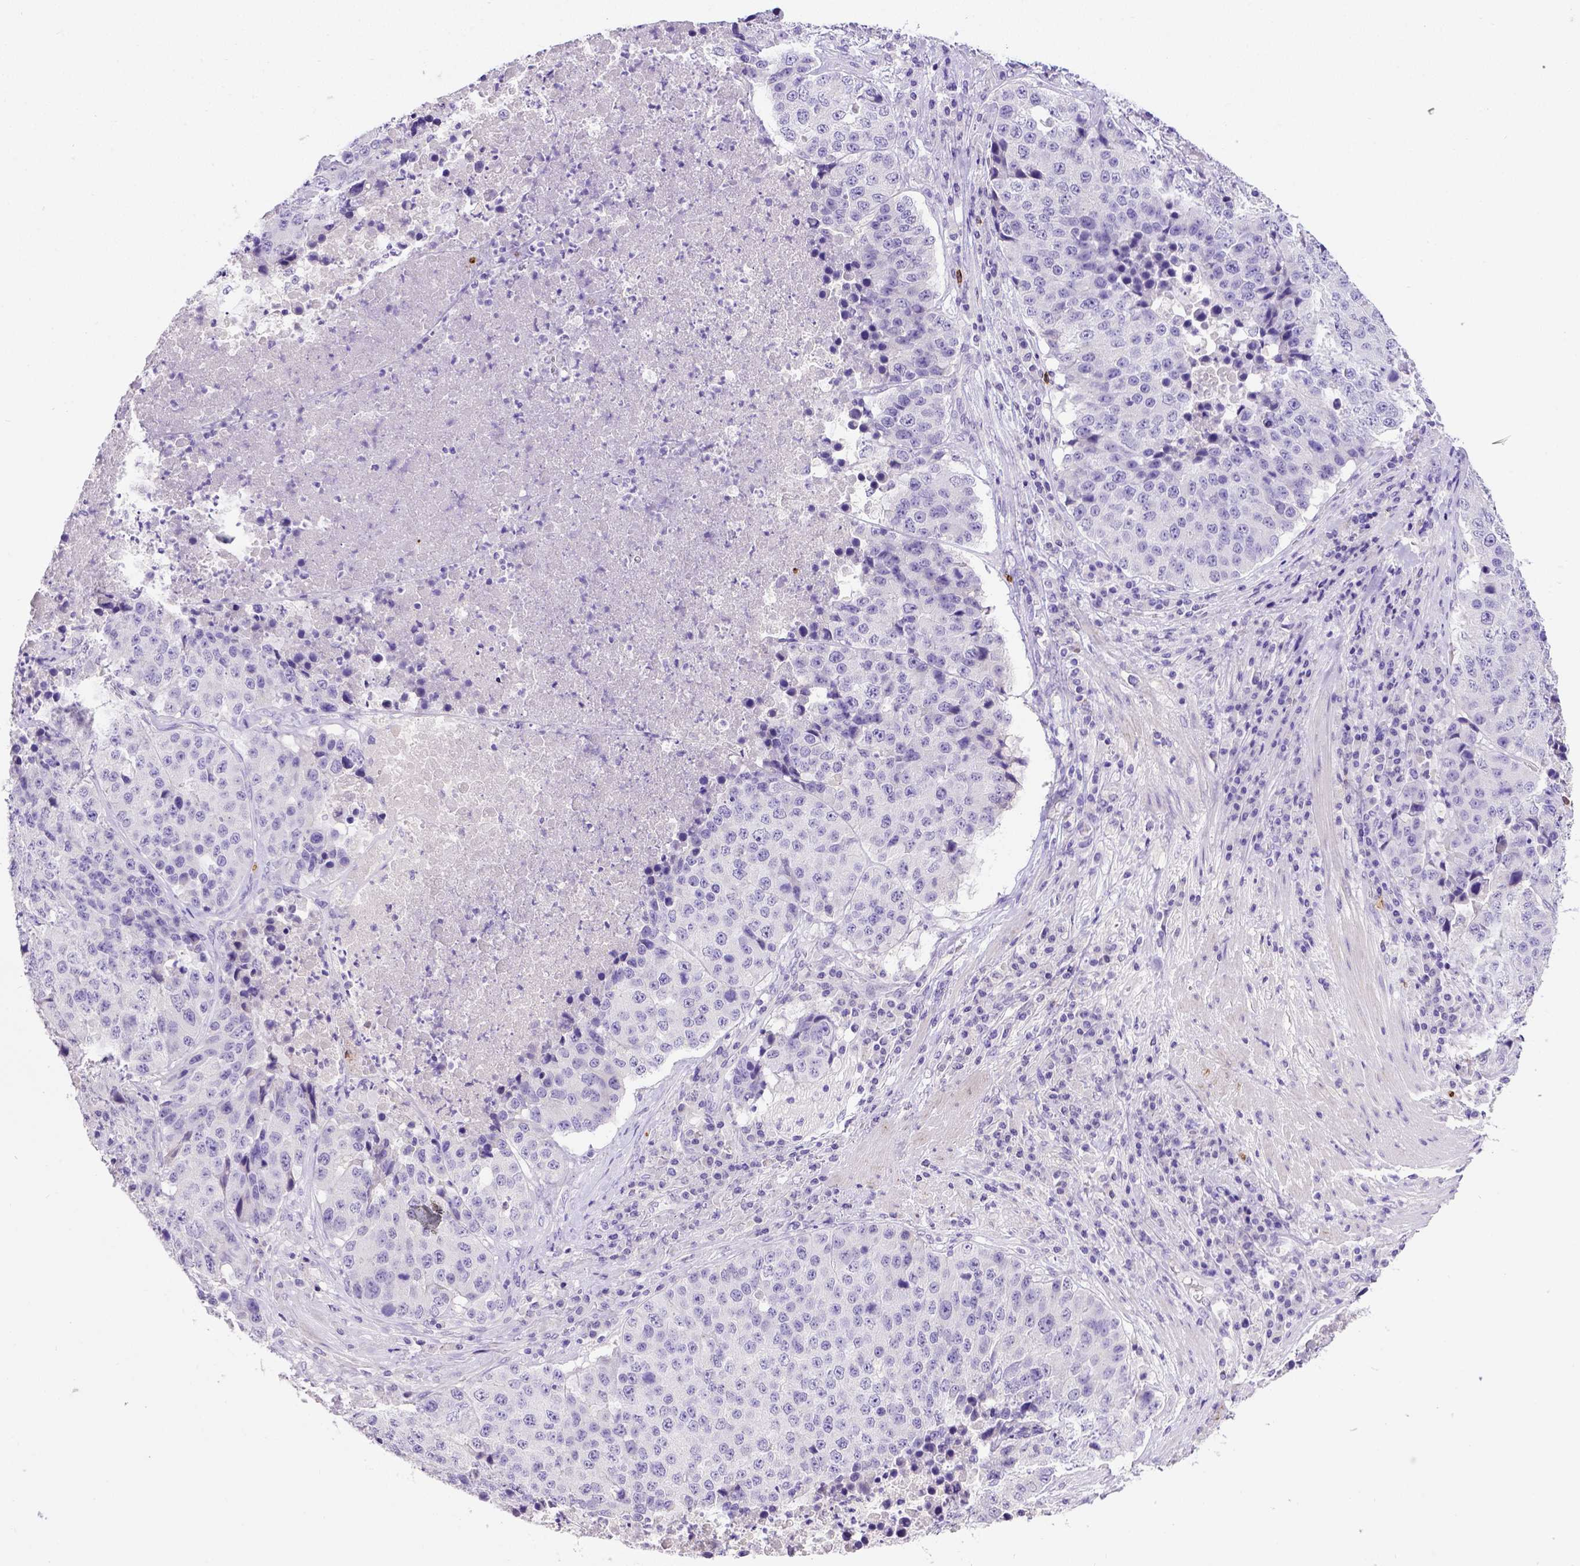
{"staining": {"intensity": "negative", "quantity": "none", "location": "none"}, "tissue": "stomach cancer", "cell_type": "Tumor cells", "image_type": "cancer", "snomed": [{"axis": "morphology", "description": "Adenocarcinoma, NOS"}, {"axis": "topography", "description": "Stomach"}], "caption": "An immunohistochemistry (IHC) micrograph of stomach cancer is shown. There is no staining in tumor cells of stomach cancer.", "gene": "B3GAT1", "patient": {"sex": "male", "age": 71}}